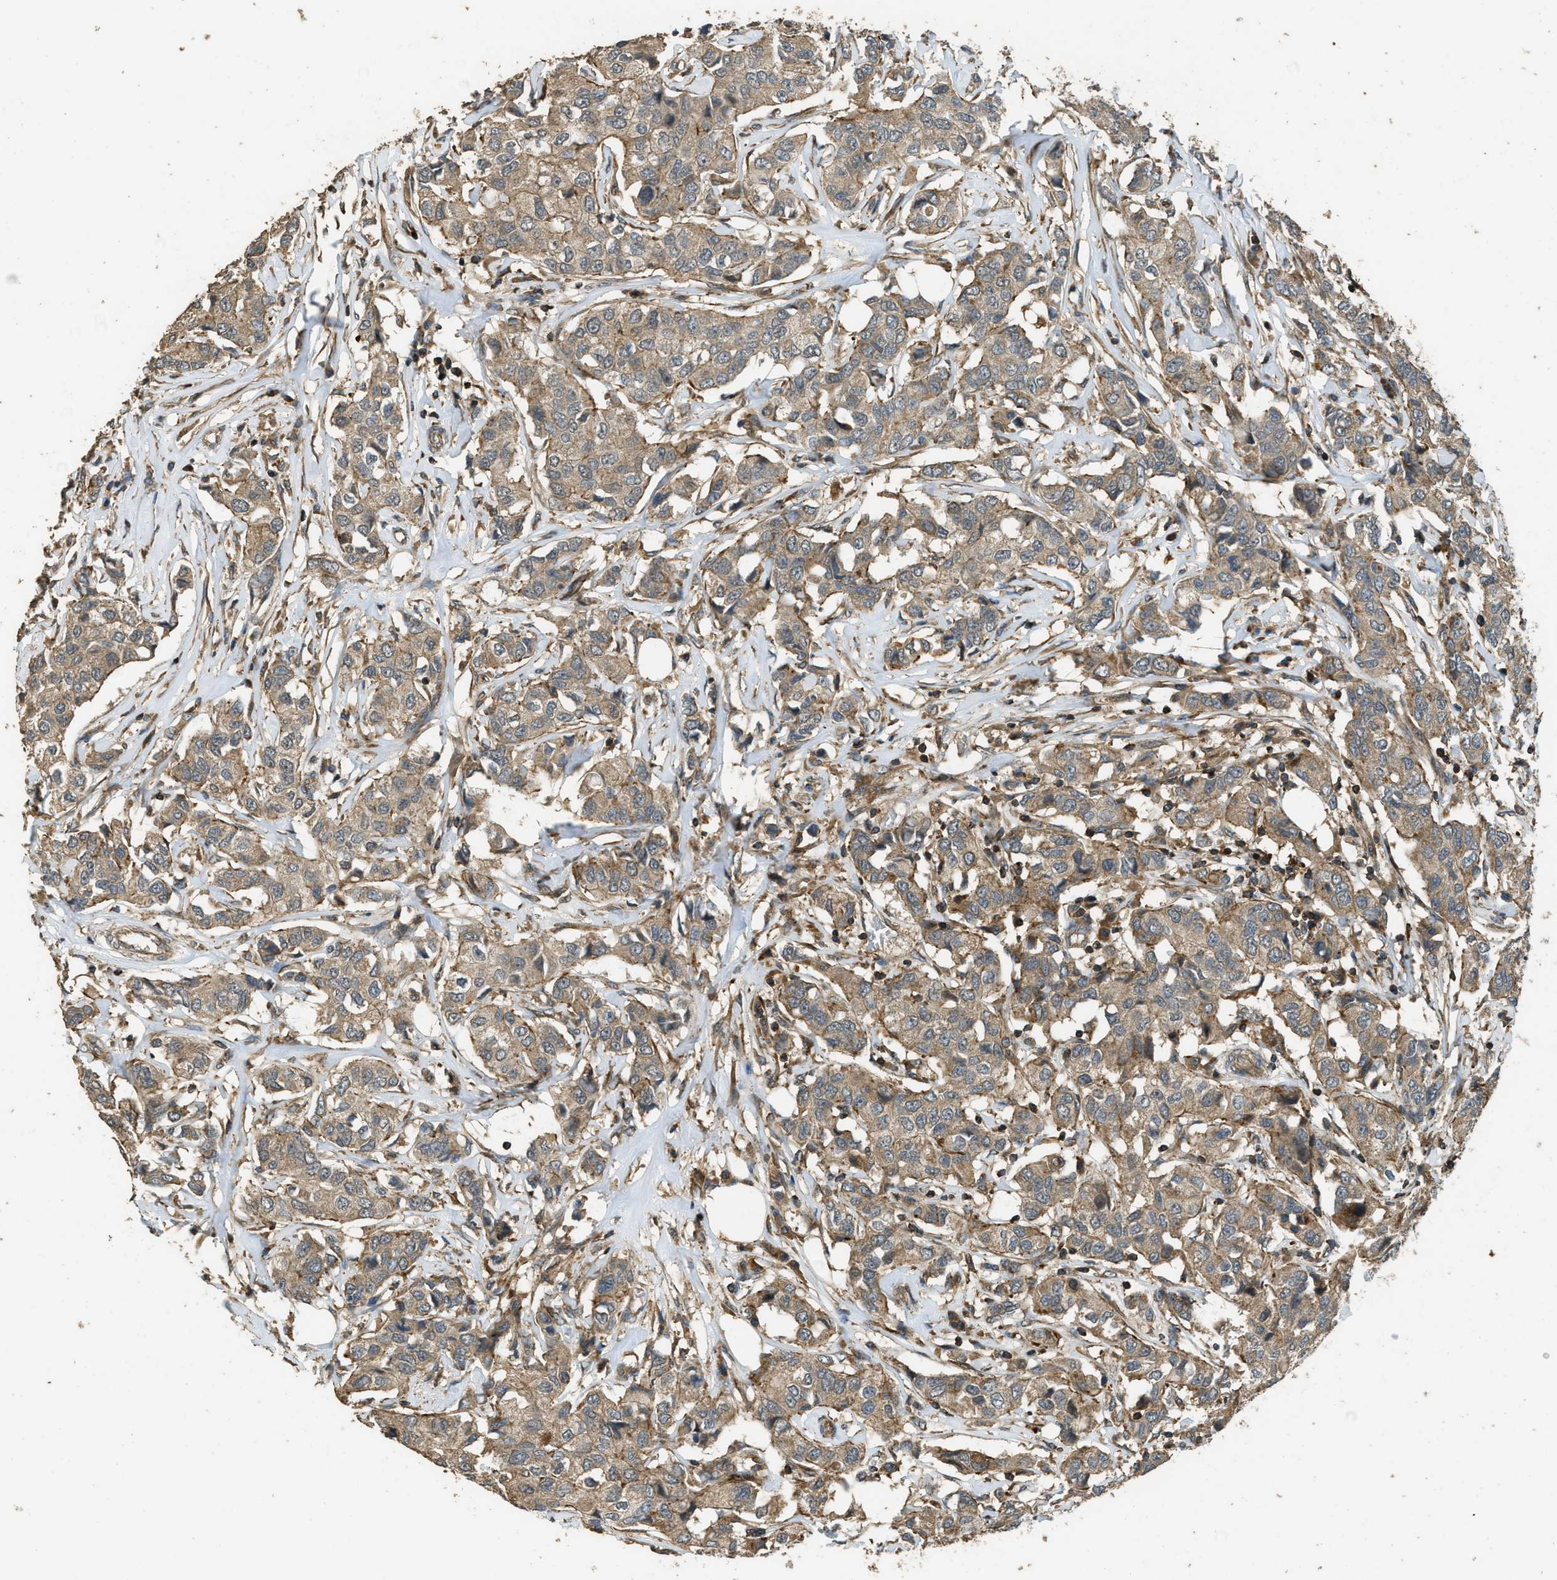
{"staining": {"intensity": "moderate", "quantity": ">75%", "location": "cytoplasmic/membranous"}, "tissue": "breast cancer", "cell_type": "Tumor cells", "image_type": "cancer", "snomed": [{"axis": "morphology", "description": "Duct carcinoma"}, {"axis": "topography", "description": "Breast"}], "caption": "Immunohistochemical staining of human intraductal carcinoma (breast) displays moderate cytoplasmic/membranous protein staining in approximately >75% of tumor cells.", "gene": "PPP6R3", "patient": {"sex": "female", "age": 80}}